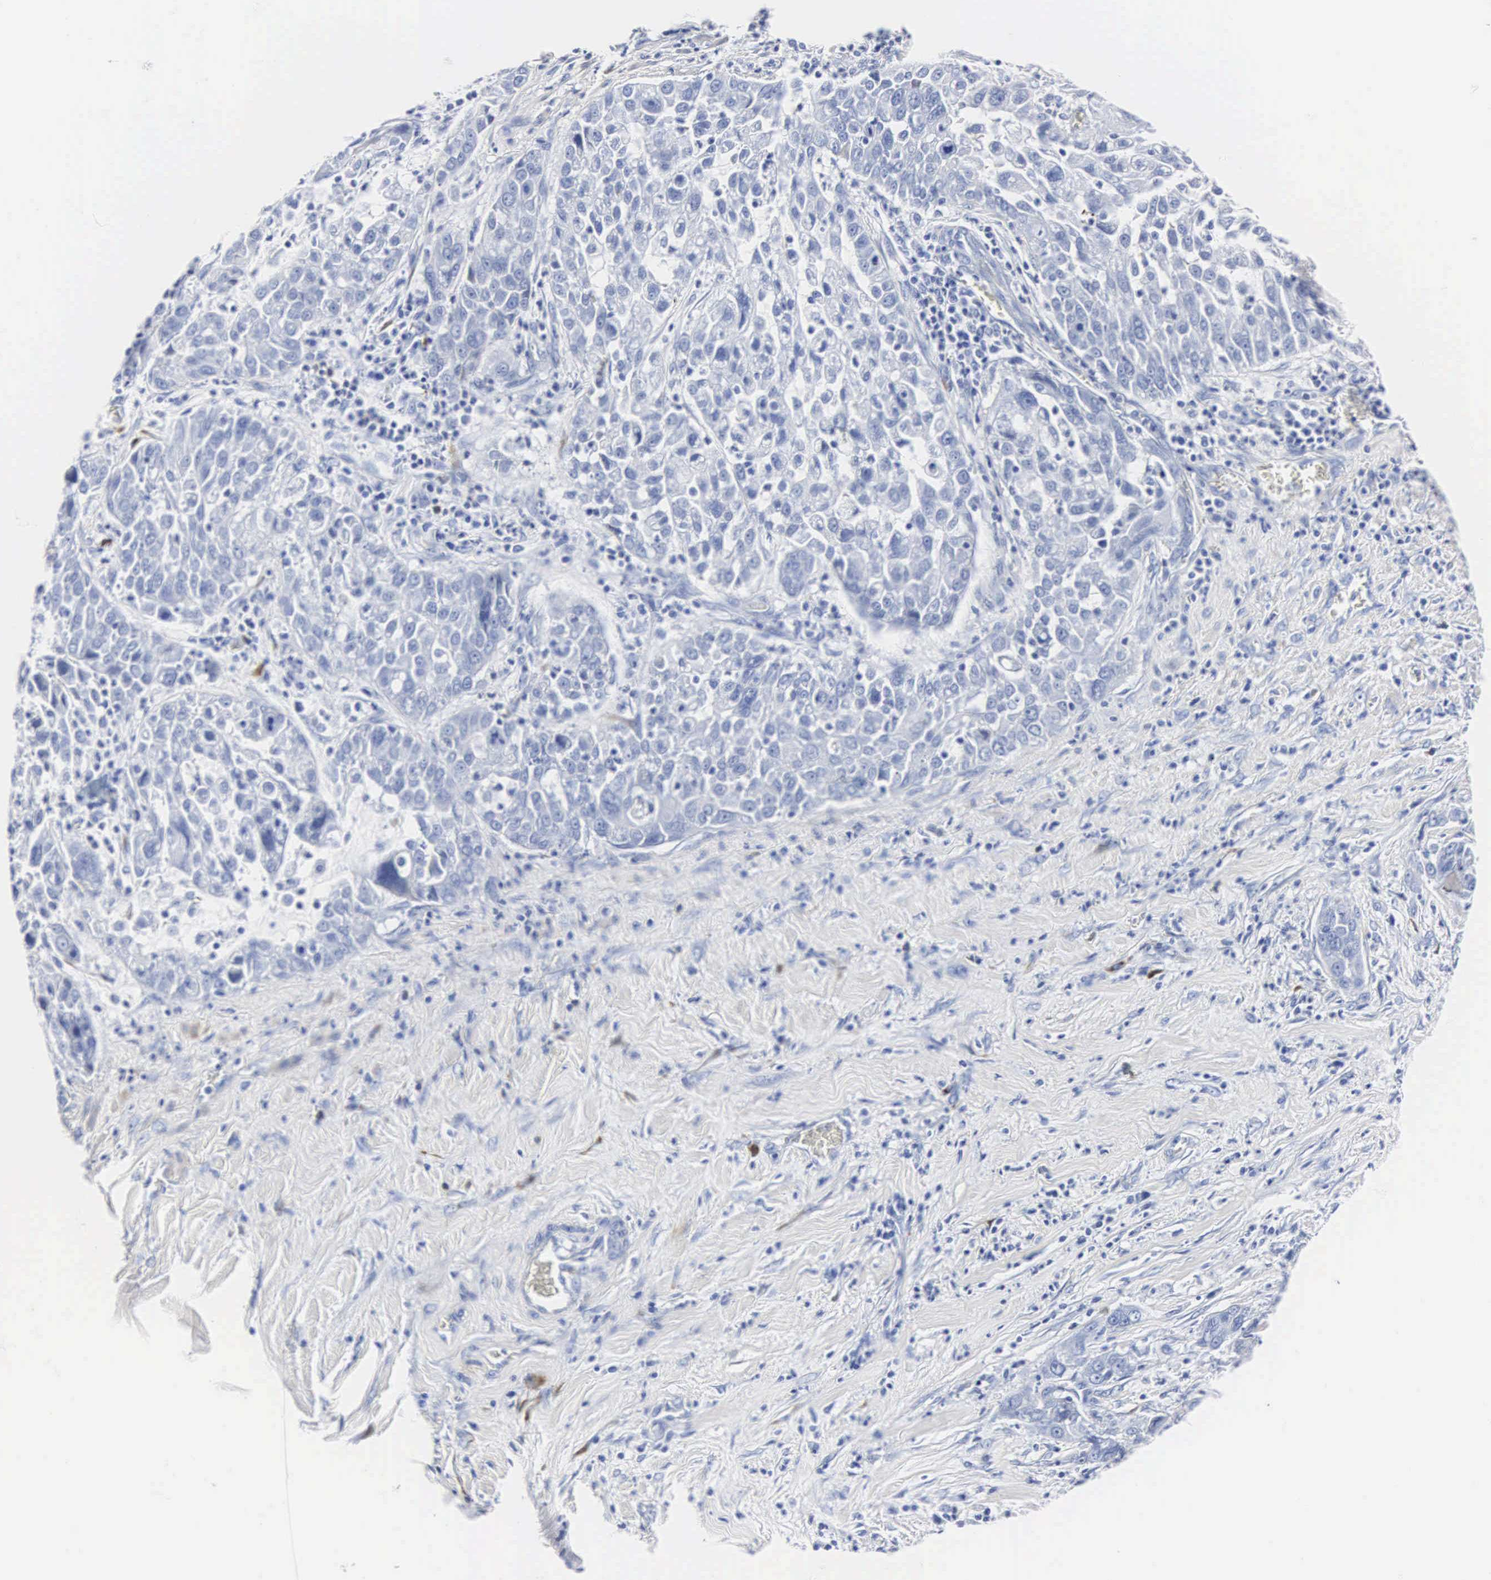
{"staining": {"intensity": "negative", "quantity": "none", "location": "none"}, "tissue": "pancreatic cancer", "cell_type": "Tumor cells", "image_type": "cancer", "snomed": [{"axis": "morphology", "description": "Adenocarcinoma, NOS"}, {"axis": "topography", "description": "Pancreas"}], "caption": "Immunohistochemistry (IHC) photomicrograph of pancreatic cancer (adenocarcinoma) stained for a protein (brown), which shows no expression in tumor cells.", "gene": "ENO2", "patient": {"sex": "female", "age": 52}}